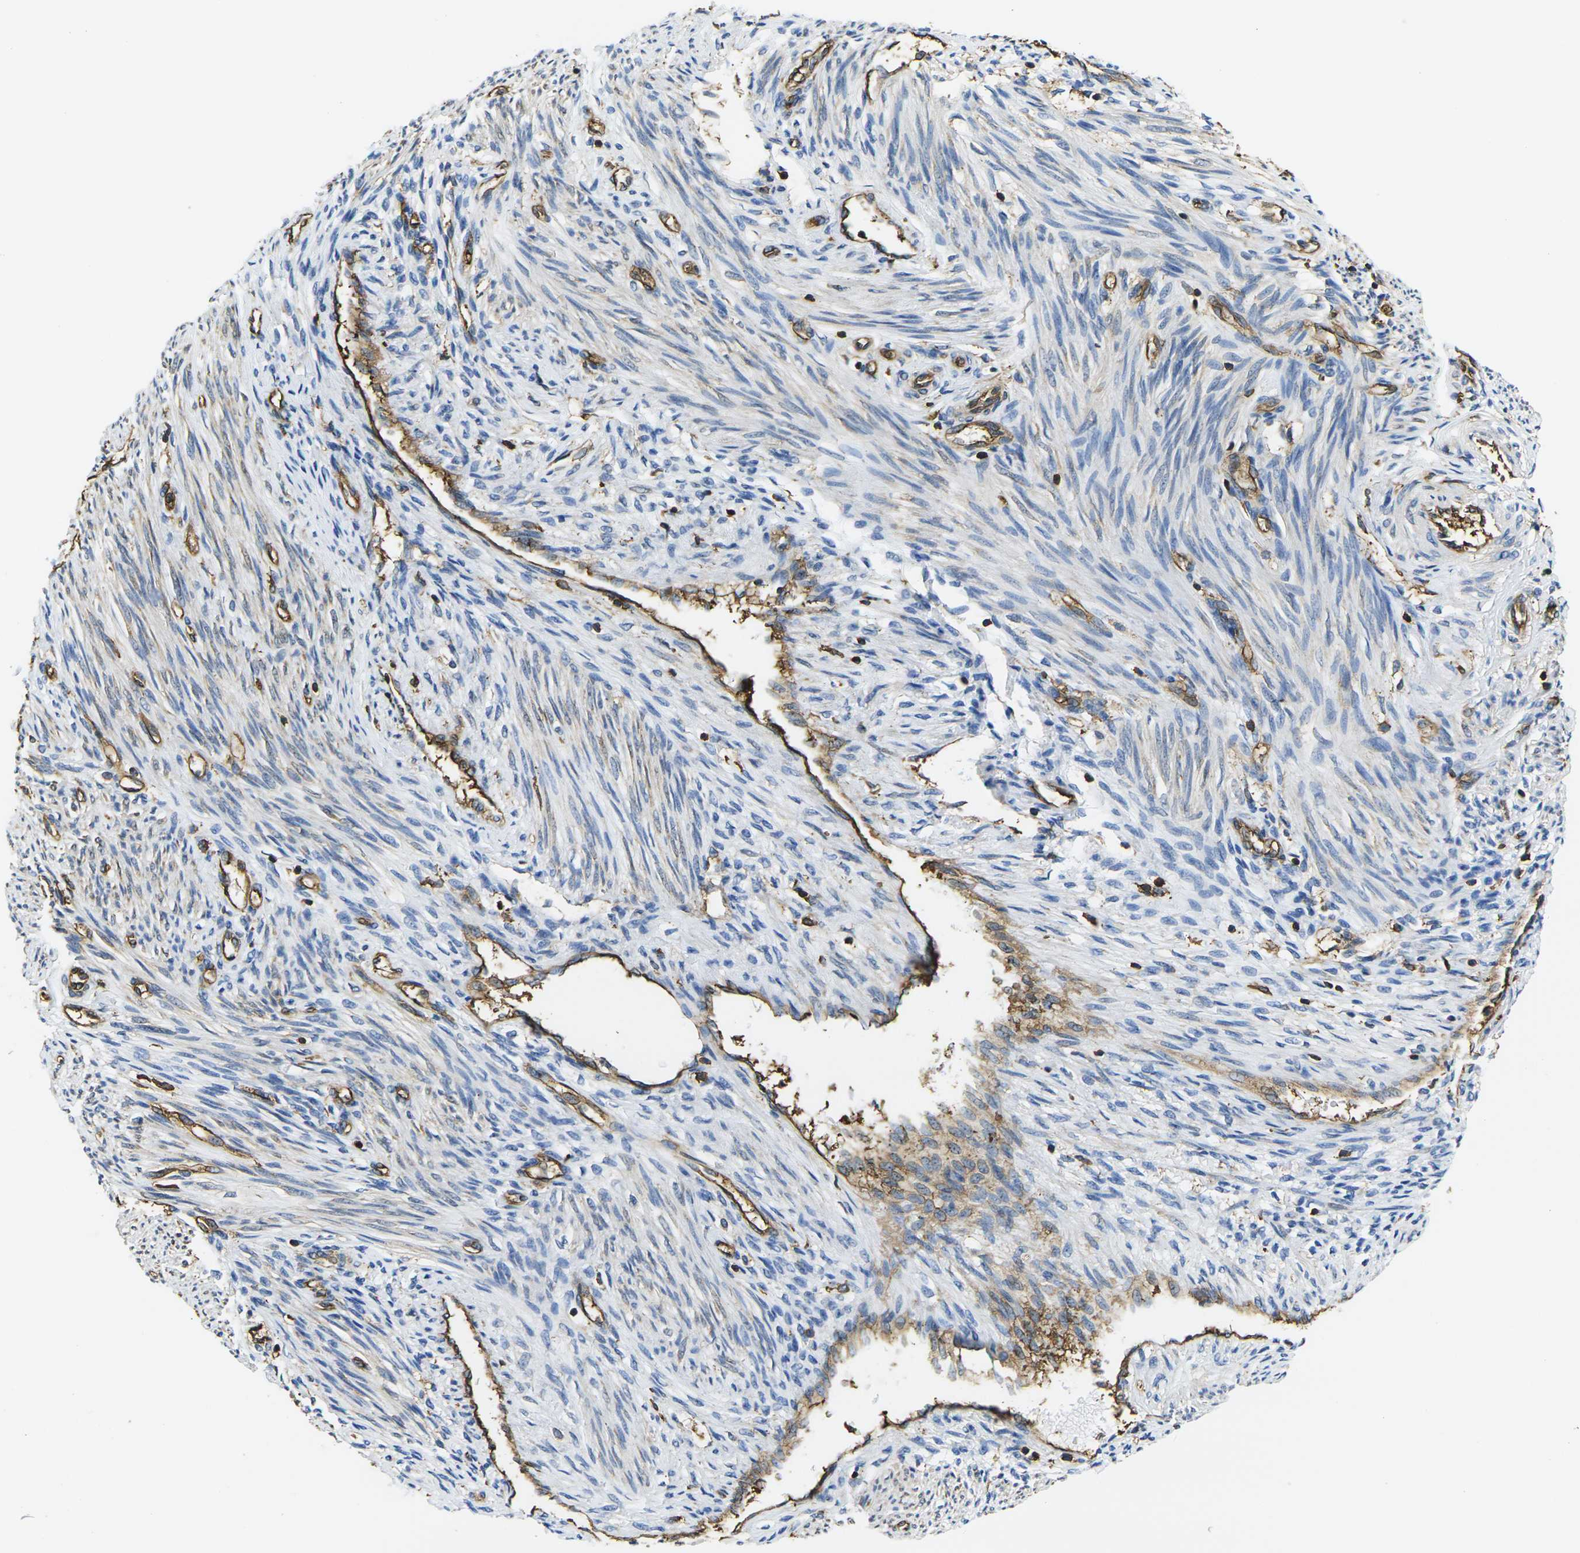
{"staining": {"intensity": "weak", "quantity": "25%-75%", "location": "cytoplasmic/membranous"}, "tissue": "endometrium", "cell_type": "Cells in endometrial stroma", "image_type": "normal", "snomed": [{"axis": "morphology", "description": "Normal tissue, NOS"}, {"axis": "topography", "description": "Endometrium"}], "caption": "A photomicrograph showing weak cytoplasmic/membranous positivity in approximately 25%-75% of cells in endometrial stroma in benign endometrium, as visualized by brown immunohistochemical staining.", "gene": "FAM110D", "patient": {"sex": "female", "age": 42}}